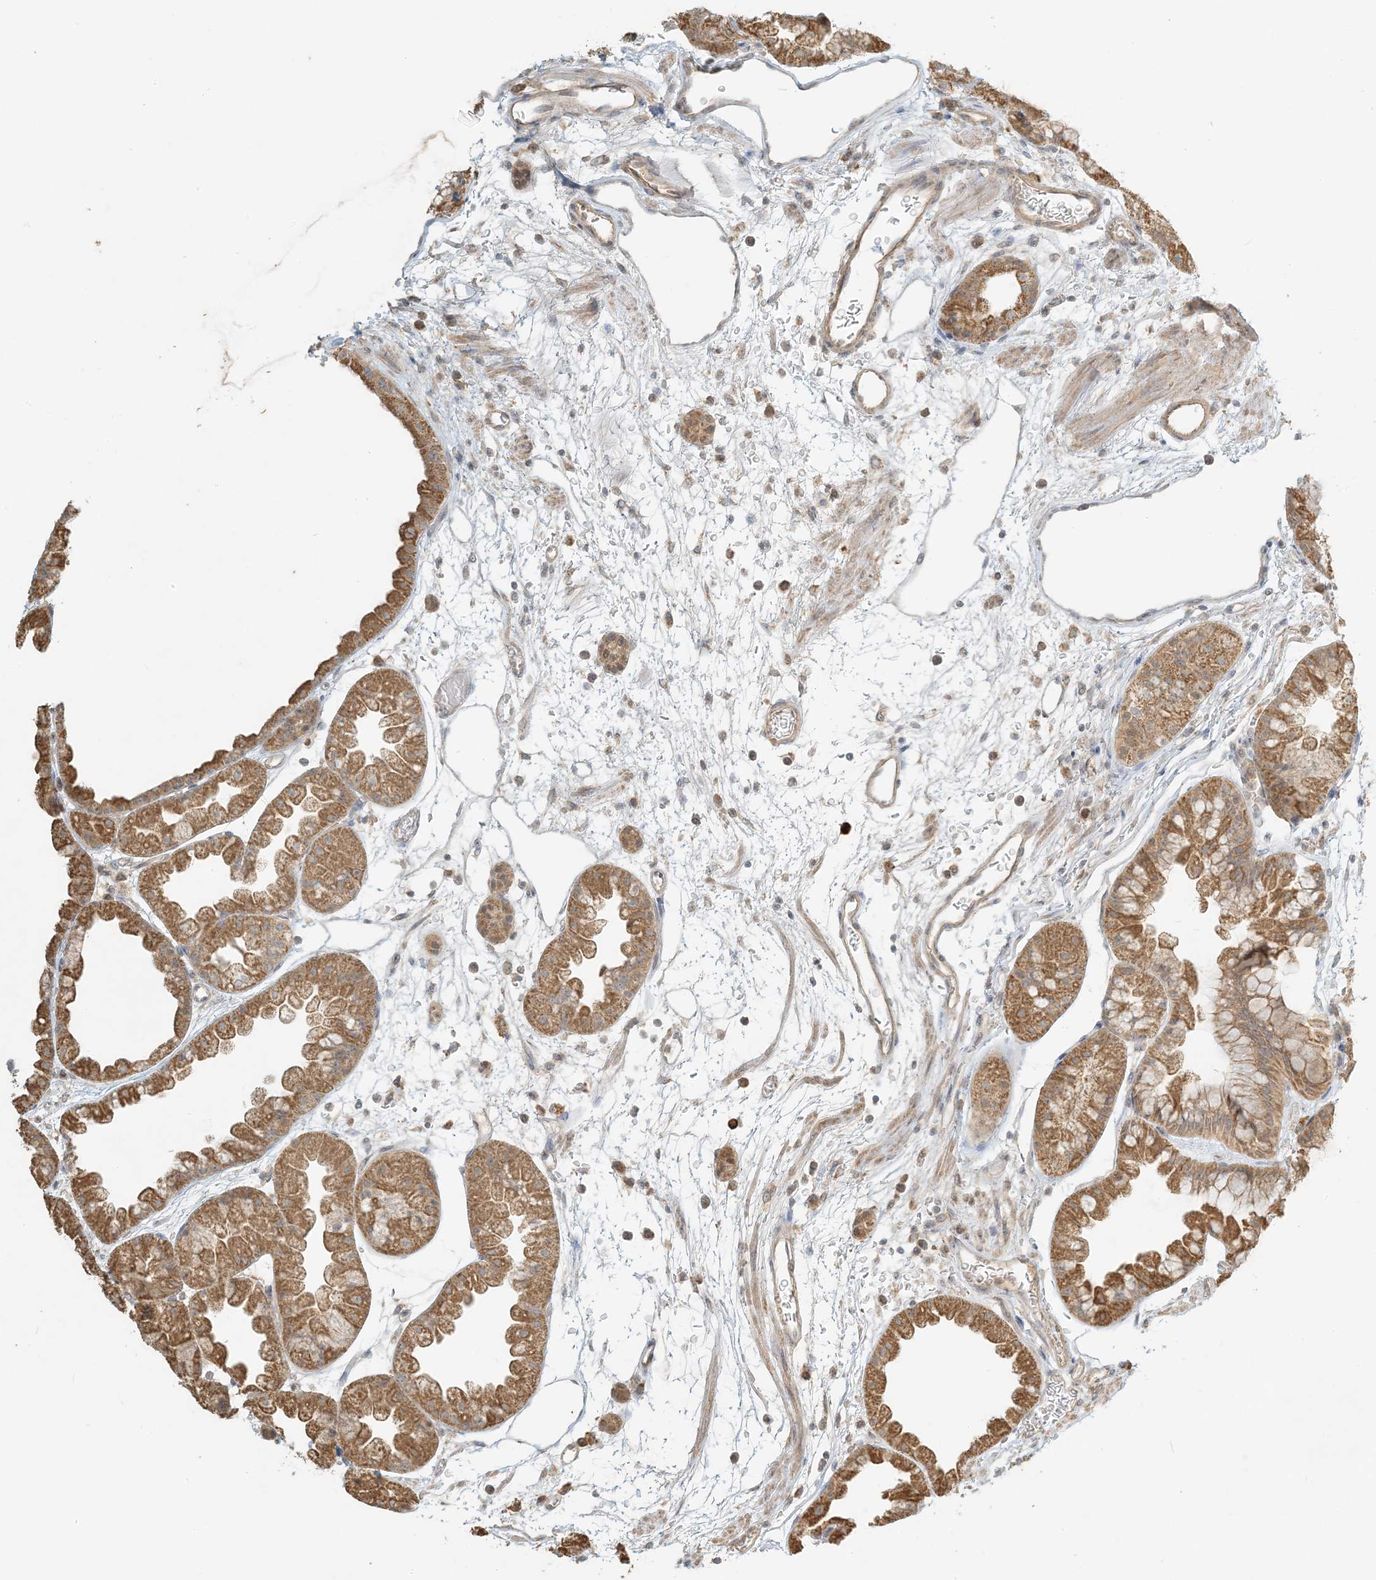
{"staining": {"intensity": "strong", "quantity": ">75%", "location": "cytoplasmic/membranous"}, "tissue": "stomach", "cell_type": "Glandular cells", "image_type": "normal", "snomed": [{"axis": "morphology", "description": "Normal tissue, NOS"}, {"axis": "topography", "description": "Stomach, upper"}], "caption": "Protein expression analysis of unremarkable stomach shows strong cytoplasmic/membranous positivity in about >75% of glandular cells. The staining was performed using DAB to visualize the protein expression in brown, while the nuclei were stained in blue with hematoxylin (Magnification: 20x).", "gene": "MCOLN1", "patient": {"sex": "male", "age": 47}}